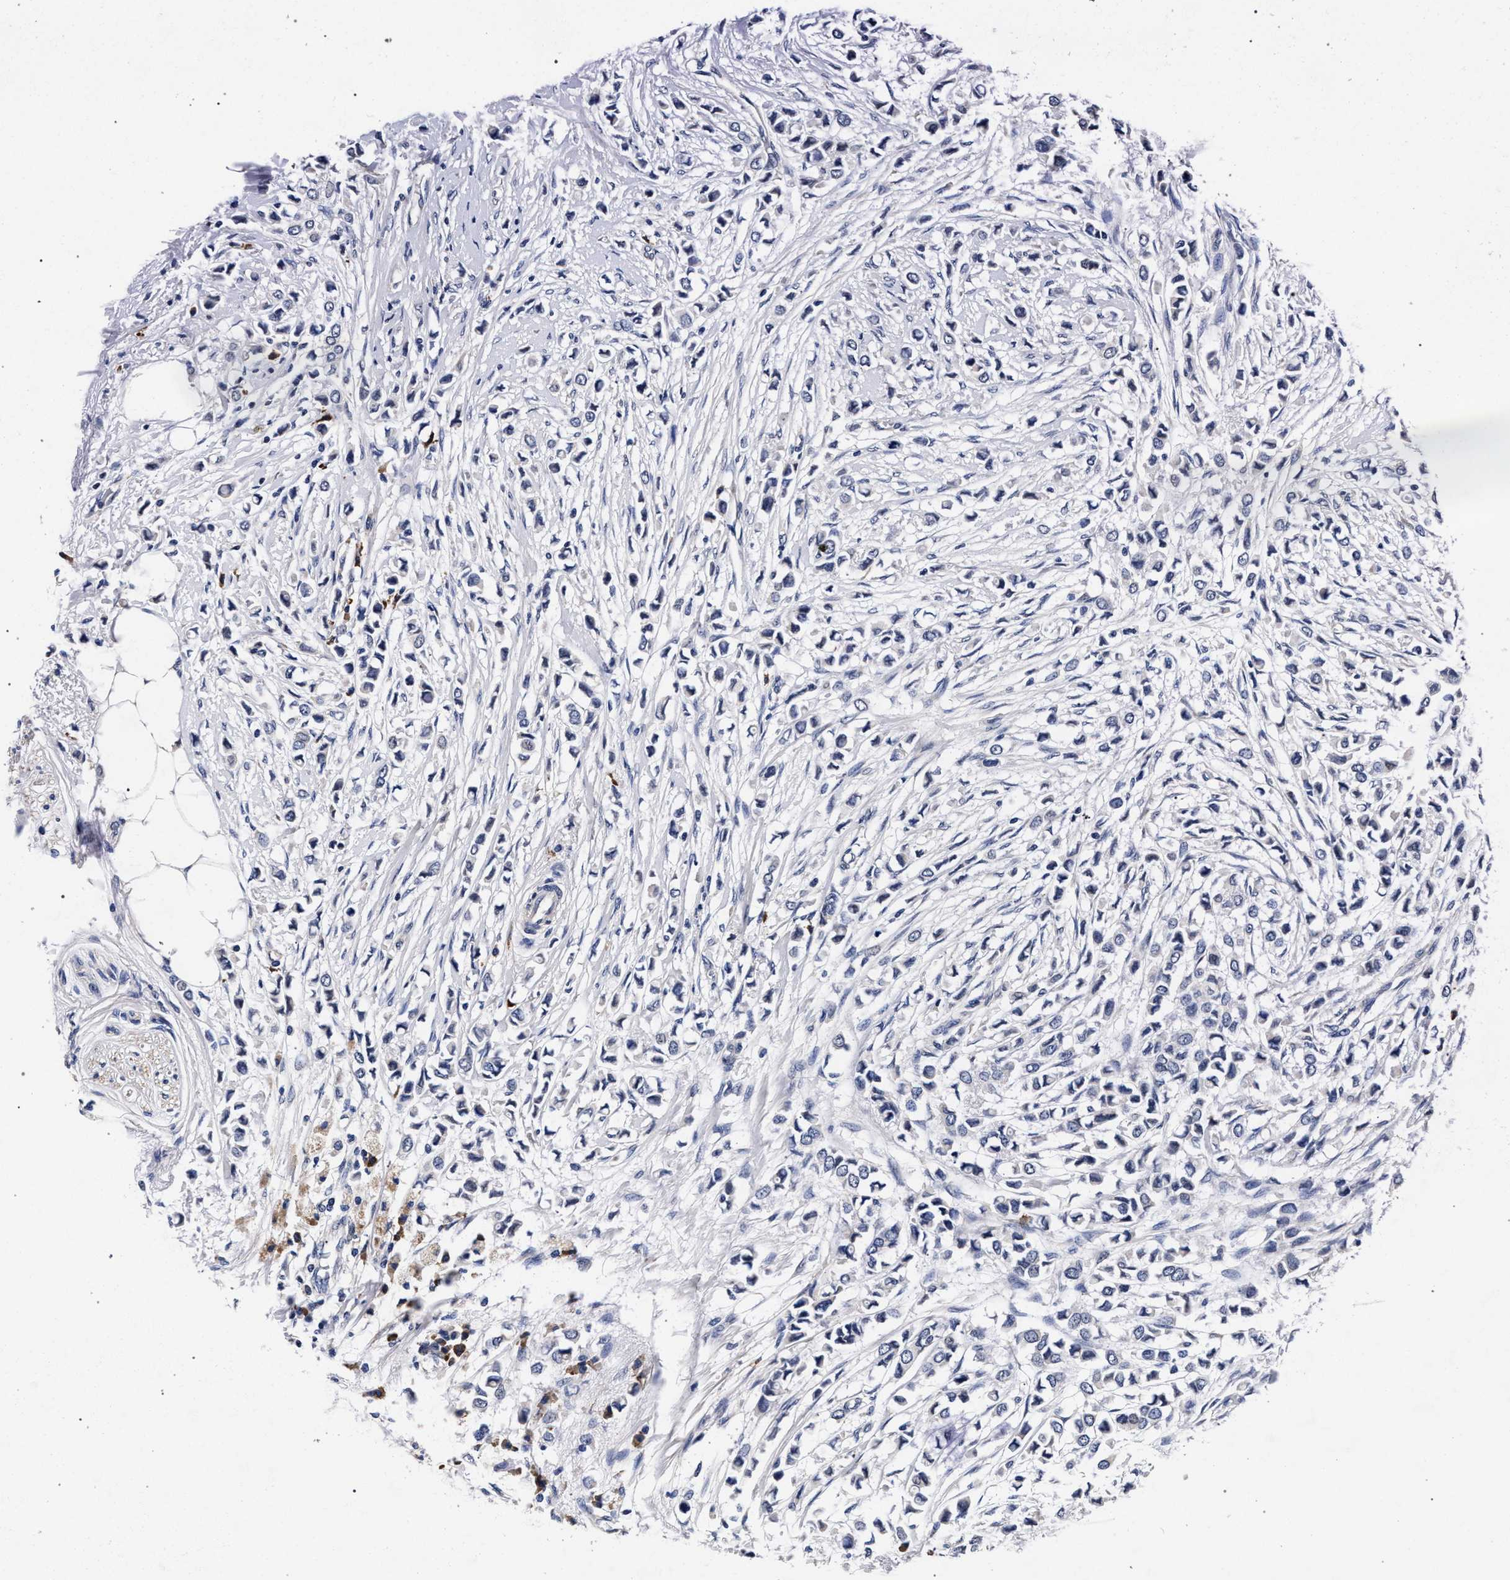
{"staining": {"intensity": "negative", "quantity": "none", "location": "none"}, "tissue": "breast cancer", "cell_type": "Tumor cells", "image_type": "cancer", "snomed": [{"axis": "morphology", "description": "Lobular carcinoma"}, {"axis": "topography", "description": "Breast"}], "caption": "Human breast cancer (lobular carcinoma) stained for a protein using IHC displays no positivity in tumor cells.", "gene": "CFAP95", "patient": {"sex": "female", "age": 51}}